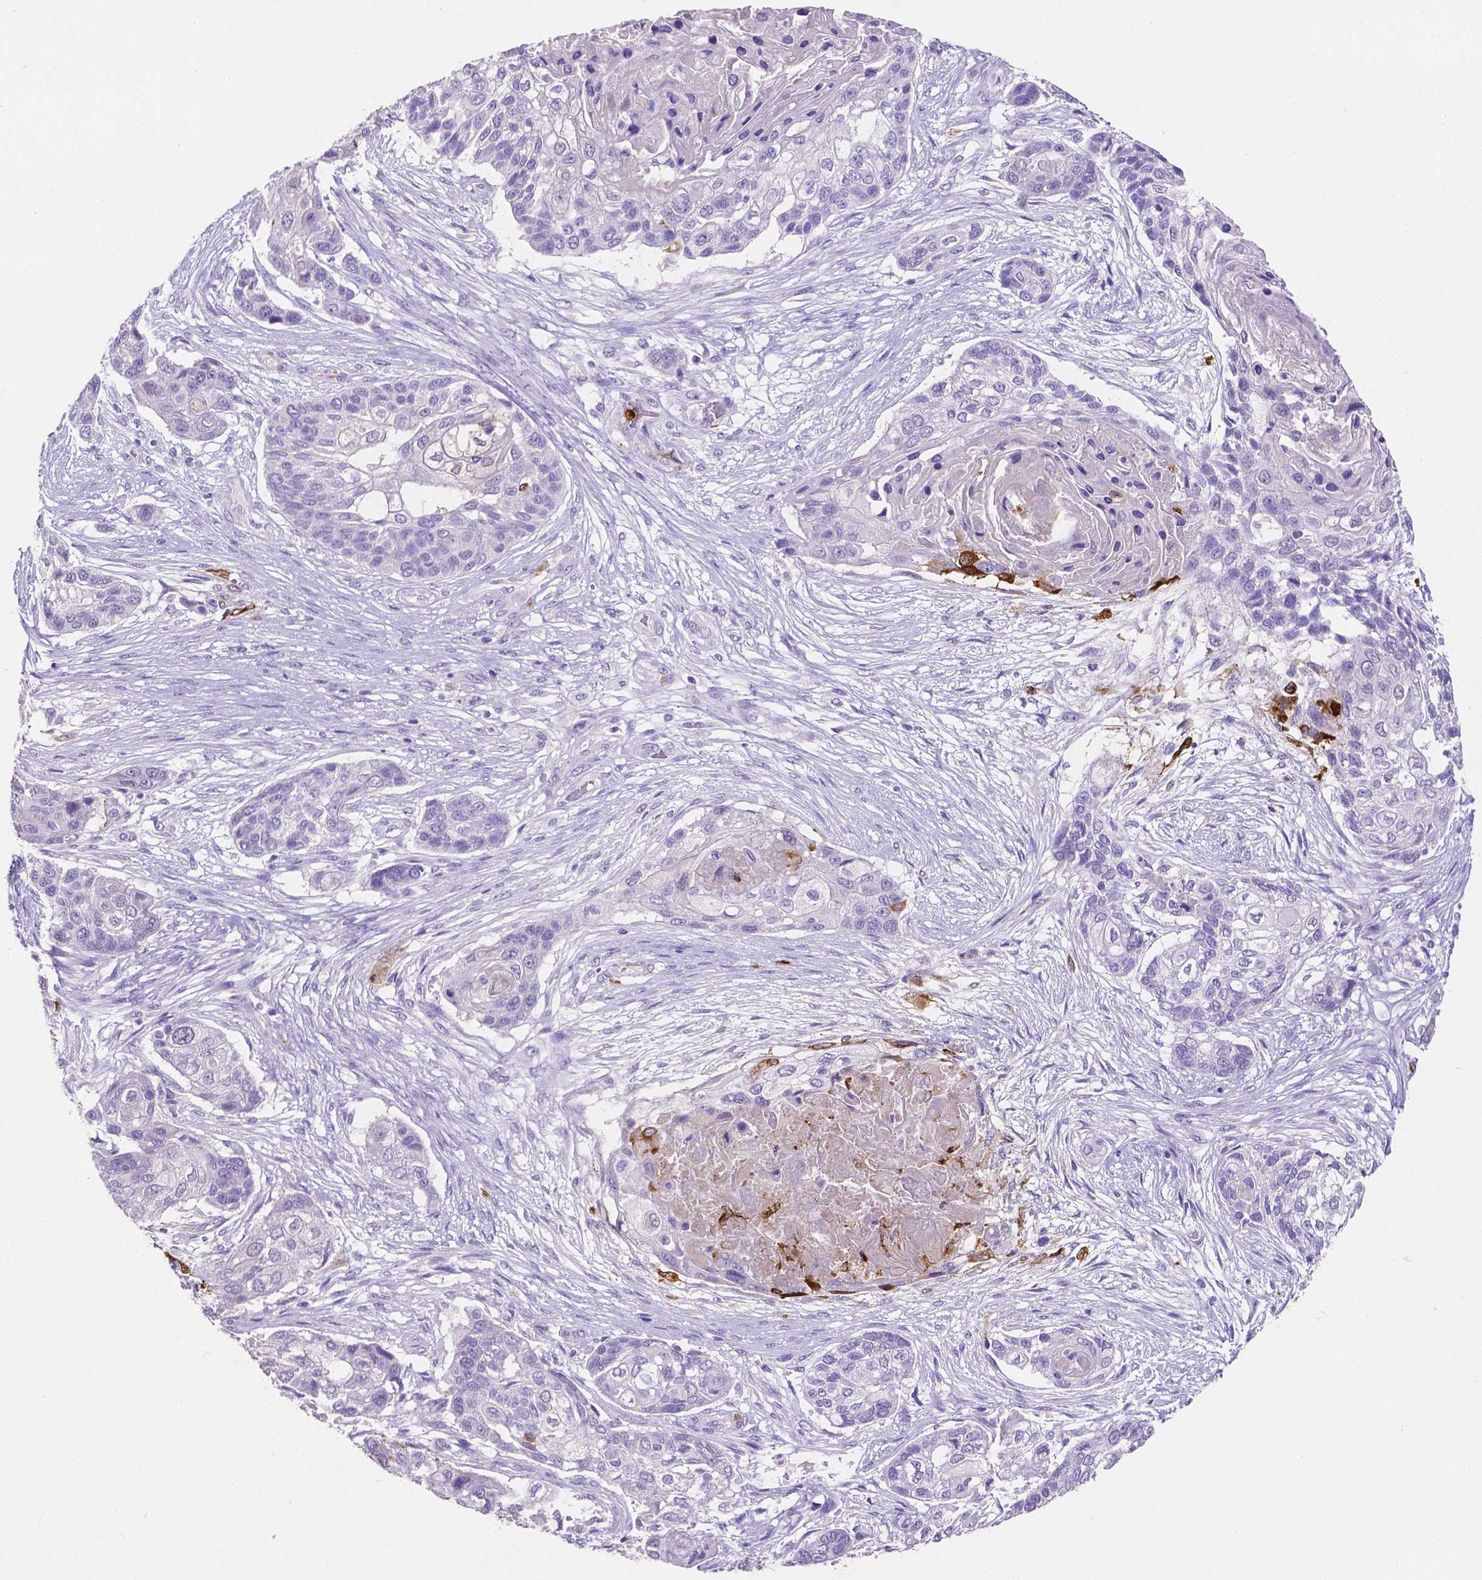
{"staining": {"intensity": "negative", "quantity": "none", "location": "none"}, "tissue": "lung cancer", "cell_type": "Tumor cells", "image_type": "cancer", "snomed": [{"axis": "morphology", "description": "Squamous cell carcinoma, NOS"}, {"axis": "topography", "description": "Lung"}], "caption": "This is a micrograph of IHC staining of lung cancer (squamous cell carcinoma), which shows no positivity in tumor cells. Brightfield microscopy of IHC stained with DAB (3,3'-diaminobenzidine) (brown) and hematoxylin (blue), captured at high magnification.", "gene": "MMP9", "patient": {"sex": "male", "age": 69}}